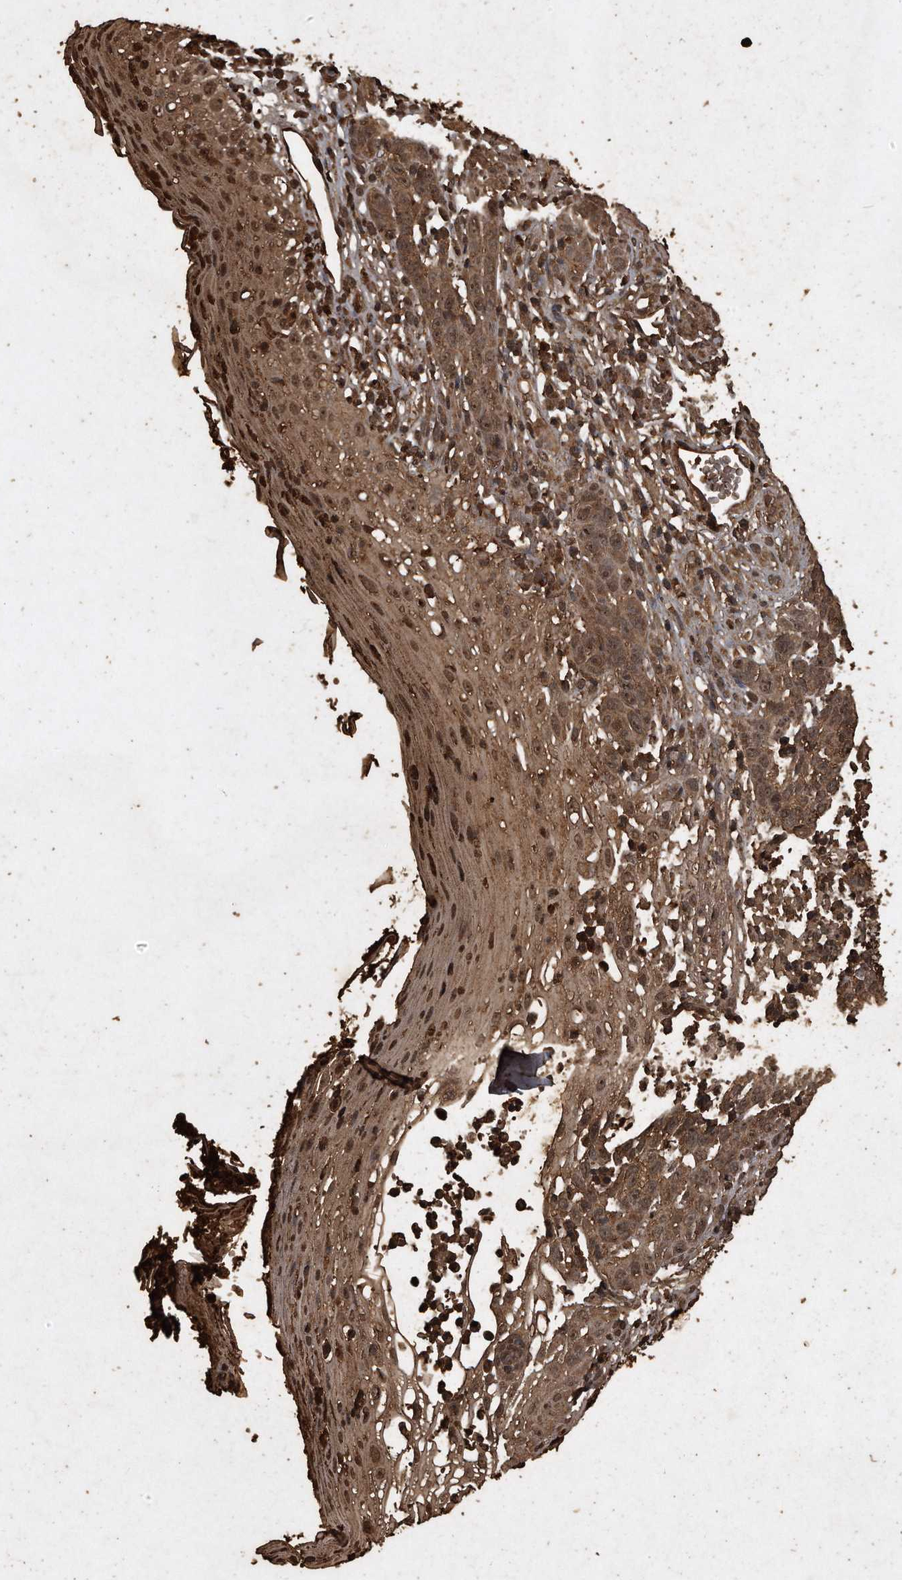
{"staining": {"intensity": "moderate", "quantity": ">75%", "location": "cytoplasmic/membranous,nuclear"}, "tissue": "skin cancer", "cell_type": "Tumor cells", "image_type": "cancer", "snomed": [{"axis": "morphology", "description": "Basal cell carcinoma"}, {"axis": "topography", "description": "Skin"}], "caption": "An image of human basal cell carcinoma (skin) stained for a protein displays moderate cytoplasmic/membranous and nuclear brown staining in tumor cells. The staining was performed using DAB to visualize the protein expression in brown, while the nuclei were stained in blue with hematoxylin (Magnification: 20x).", "gene": "CFLAR", "patient": {"sex": "female", "age": 84}}